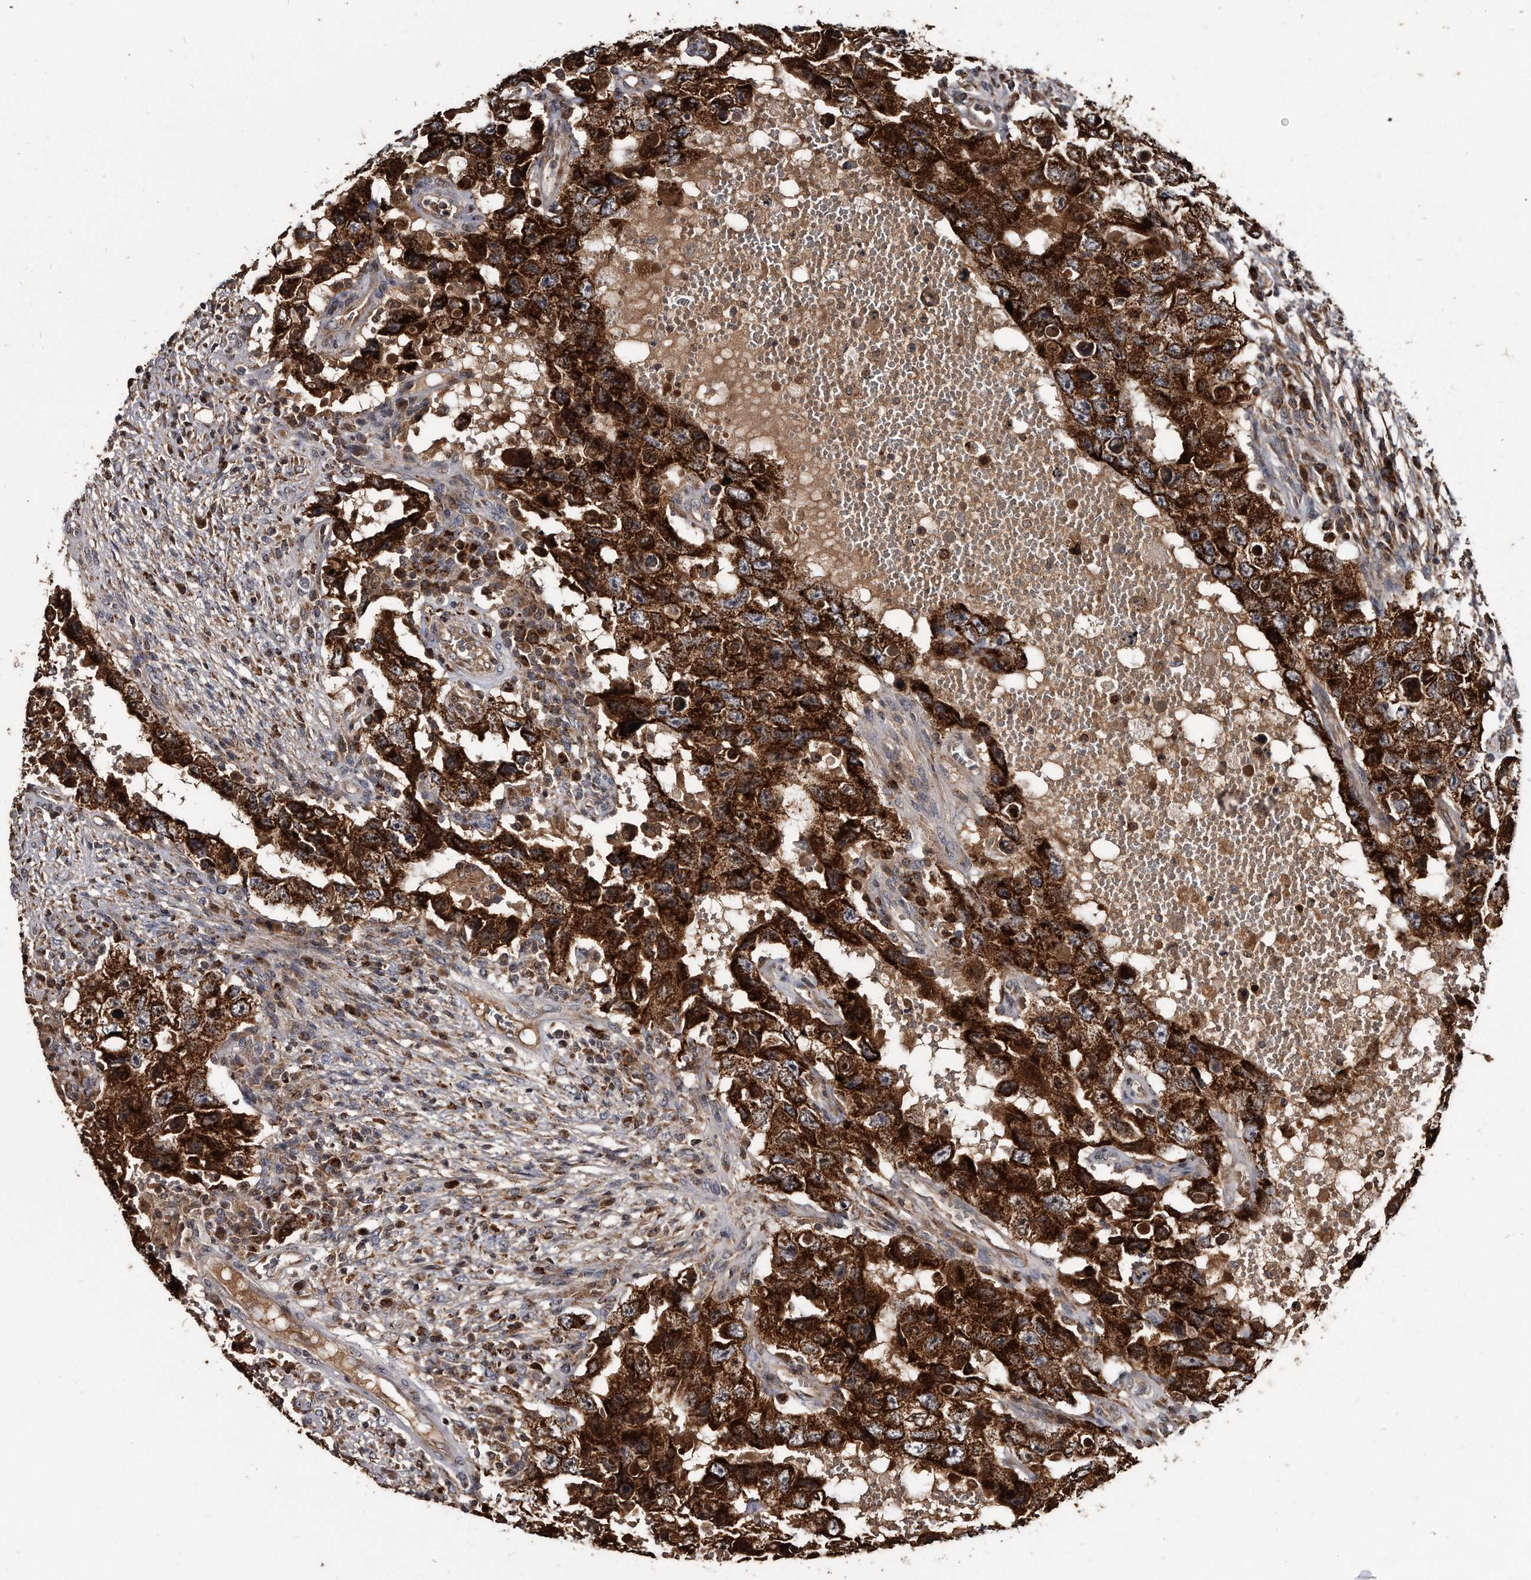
{"staining": {"intensity": "strong", "quantity": ">75%", "location": "cytoplasmic/membranous"}, "tissue": "testis cancer", "cell_type": "Tumor cells", "image_type": "cancer", "snomed": [{"axis": "morphology", "description": "Carcinoma, Embryonal, NOS"}, {"axis": "topography", "description": "Testis"}], "caption": "IHC photomicrograph of neoplastic tissue: human embryonal carcinoma (testis) stained using immunohistochemistry reveals high levels of strong protein expression localized specifically in the cytoplasmic/membranous of tumor cells, appearing as a cytoplasmic/membranous brown color.", "gene": "FAM136A", "patient": {"sex": "male", "age": 26}}